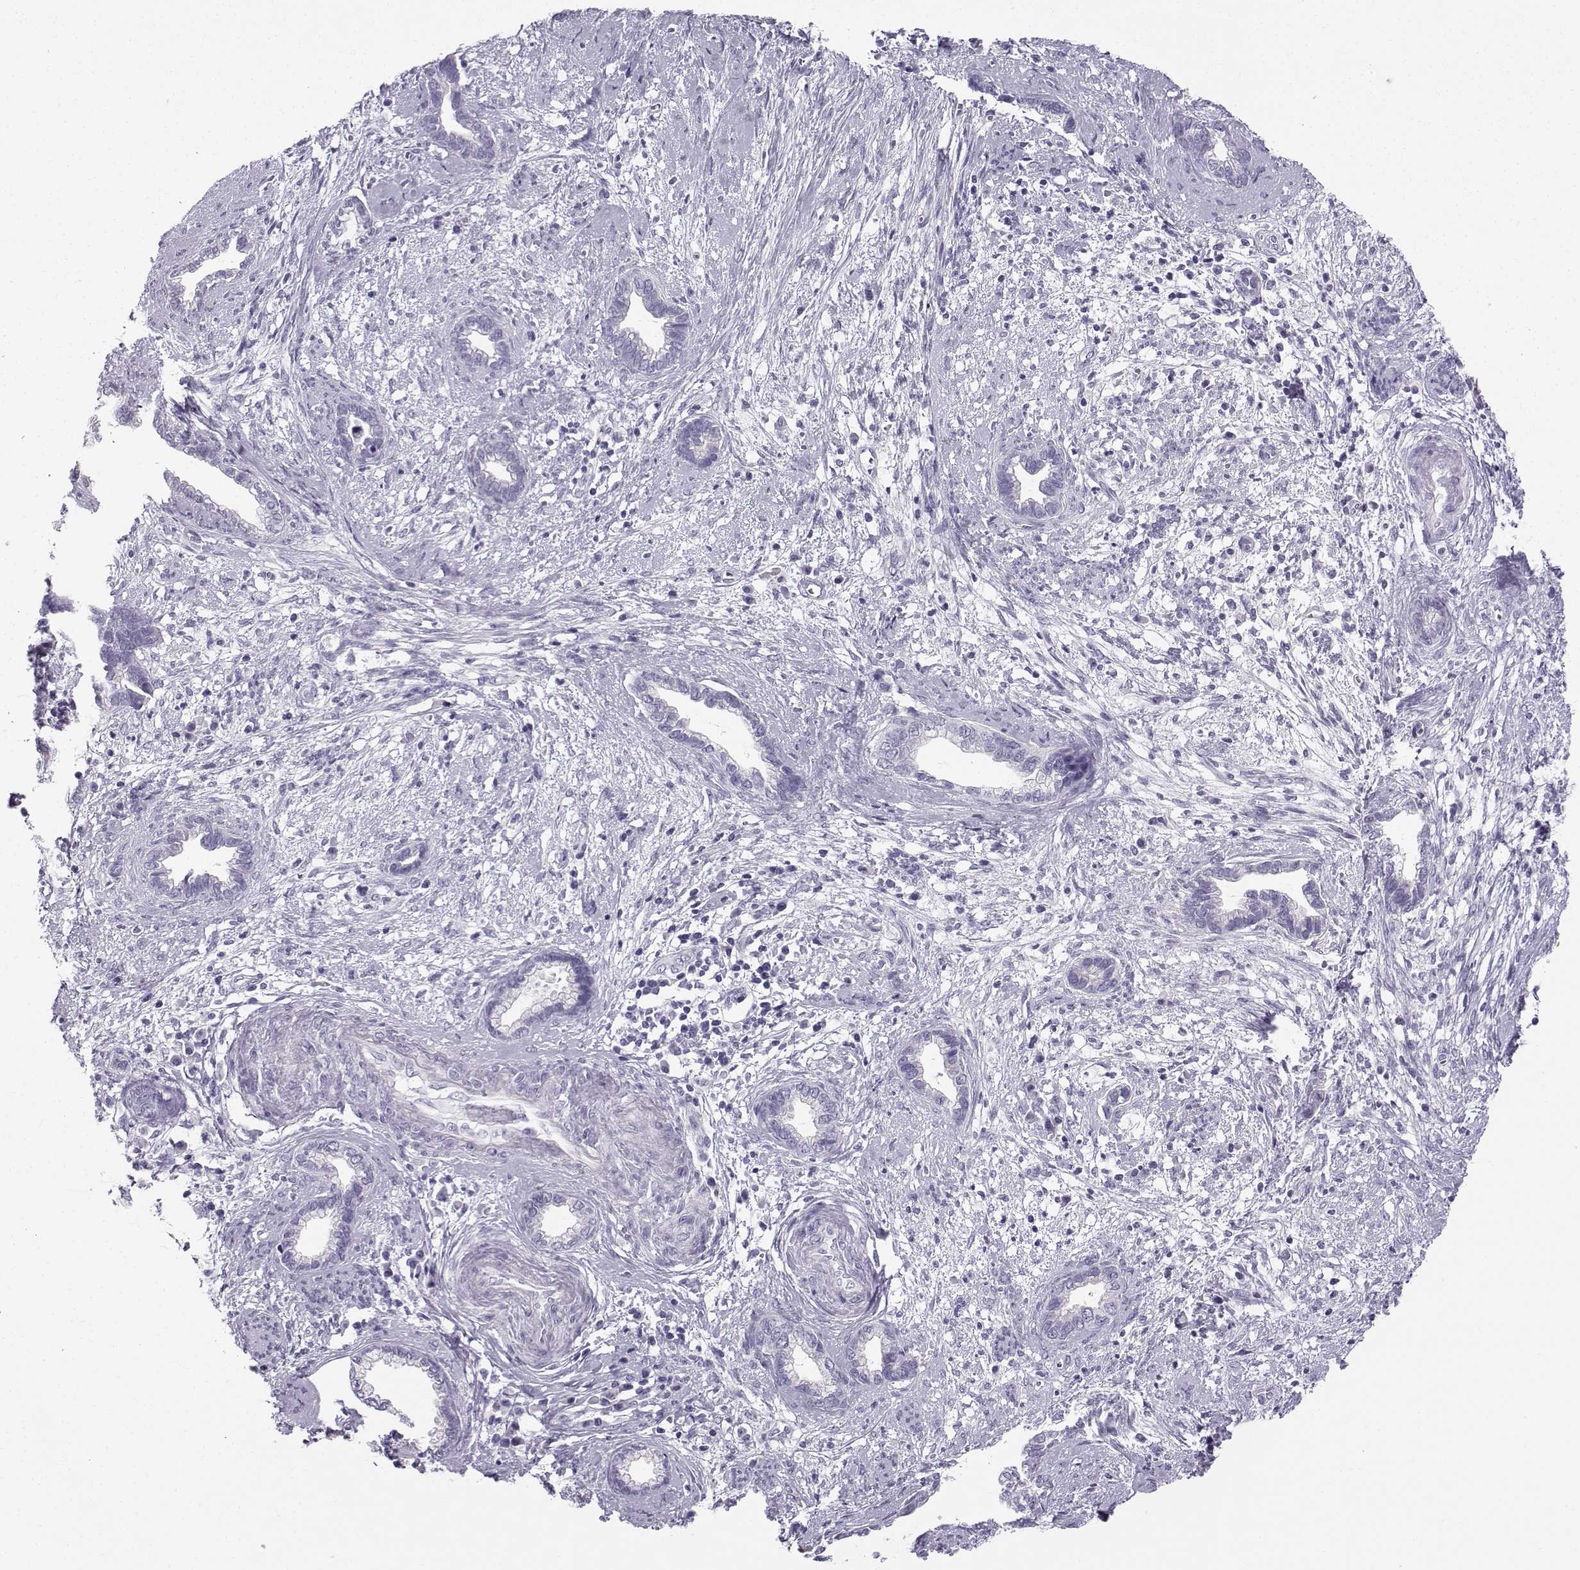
{"staining": {"intensity": "negative", "quantity": "none", "location": "none"}, "tissue": "cervical cancer", "cell_type": "Tumor cells", "image_type": "cancer", "snomed": [{"axis": "morphology", "description": "Adenocarcinoma, NOS"}, {"axis": "topography", "description": "Cervix"}], "caption": "High magnification brightfield microscopy of cervical cancer (adenocarcinoma) stained with DAB (brown) and counterstained with hematoxylin (blue): tumor cells show no significant positivity.", "gene": "ZBTB8B", "patient": {"sex": "female", "age": 62}}